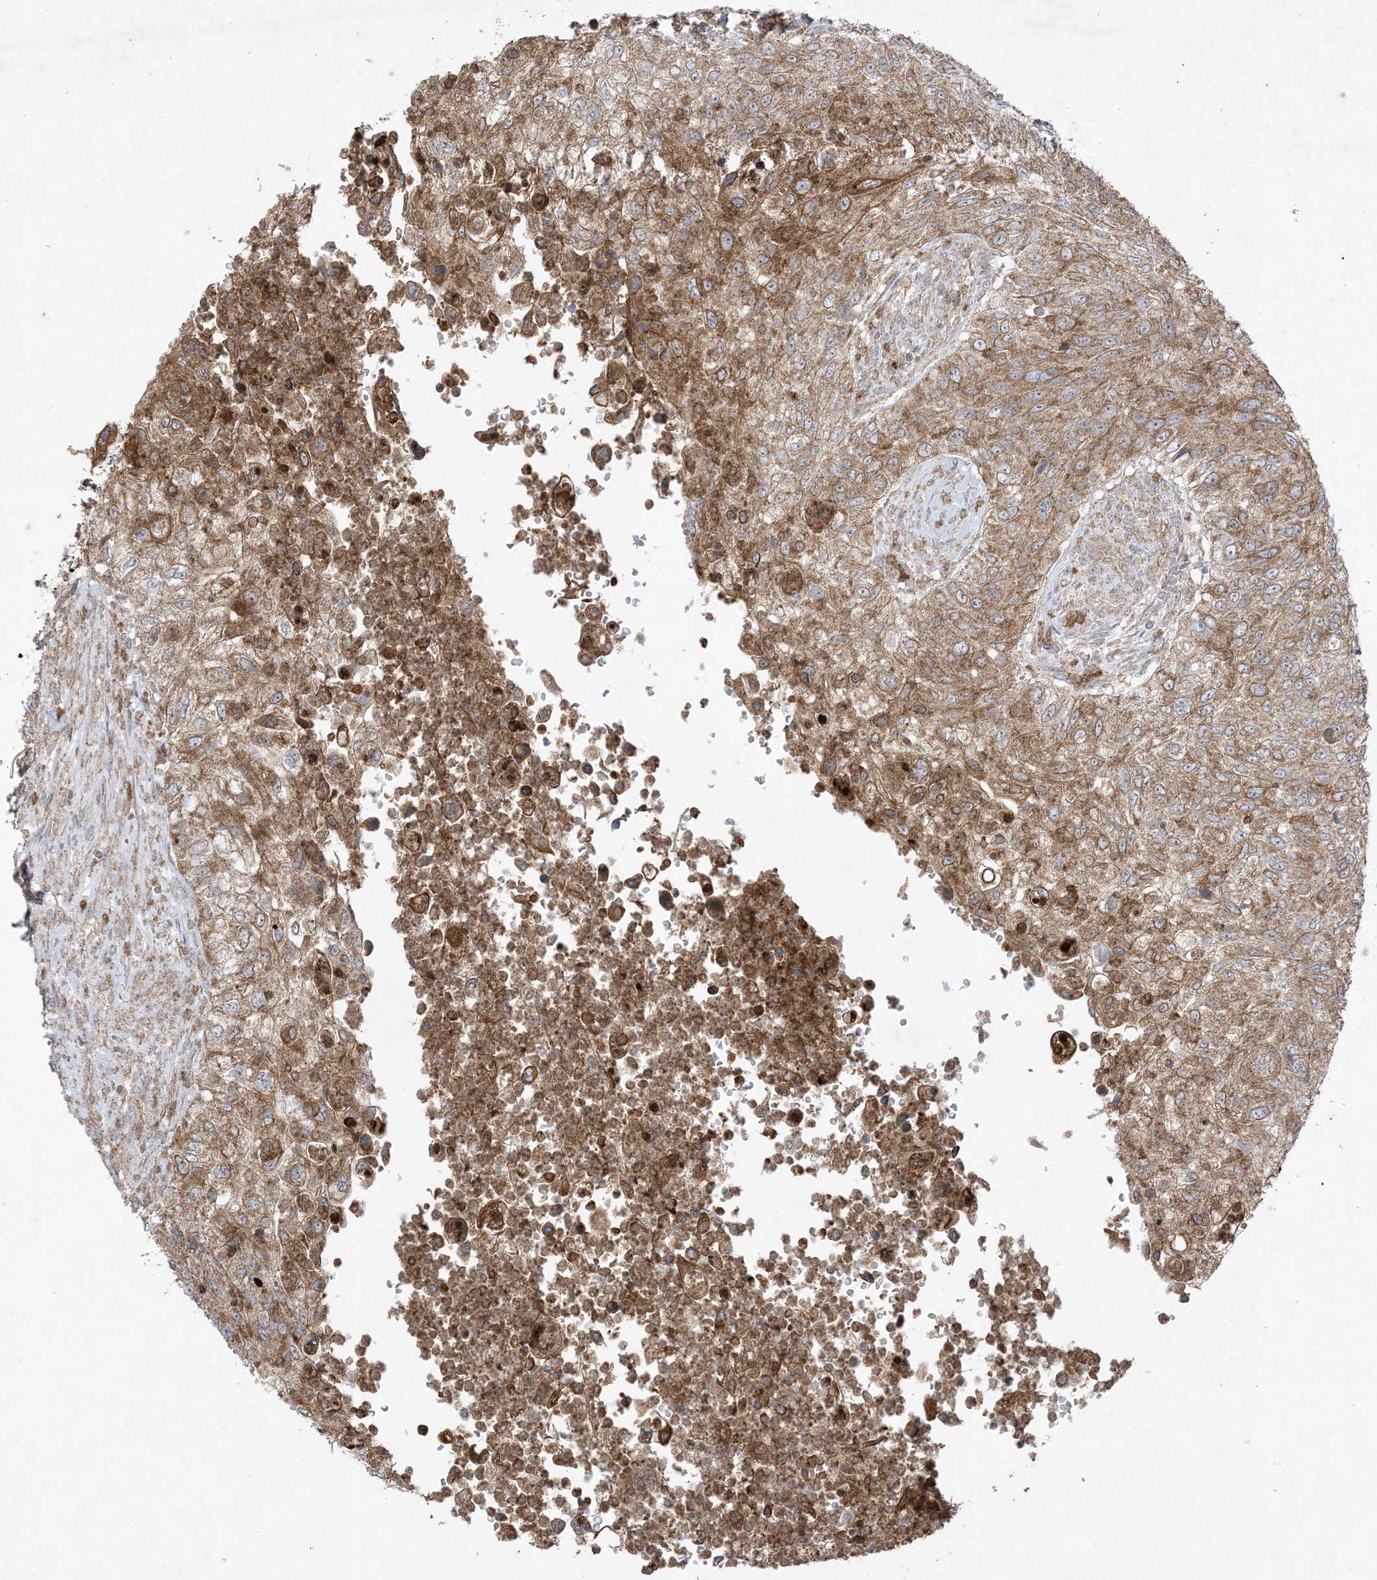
{"staining": {"intensity": "moderate", "quantity": ">75%", "location": "cytoplasmic/membranous"}, "tissue": "urothelial cancer", "cell_type": "Tumor cells", "image_type": "cancer", "snomed": [{"axis": "morphology", "description": "Urothelial carcinoma, High grade"}, {"axis": "topography", "description": "Urinary bladder"}], "caption": "Immunohistochemistry image of neoplastic tissue: urothelial cancer stained using IHC exhibits medium levels of moderate protein expression localized specifically in the cytoplasmic/membranous of tumor cells, appearing as a cytoplasmic/membranous brown color.", "gene": "UBE2C", "patient": {"sex": "female", "age": 60}}